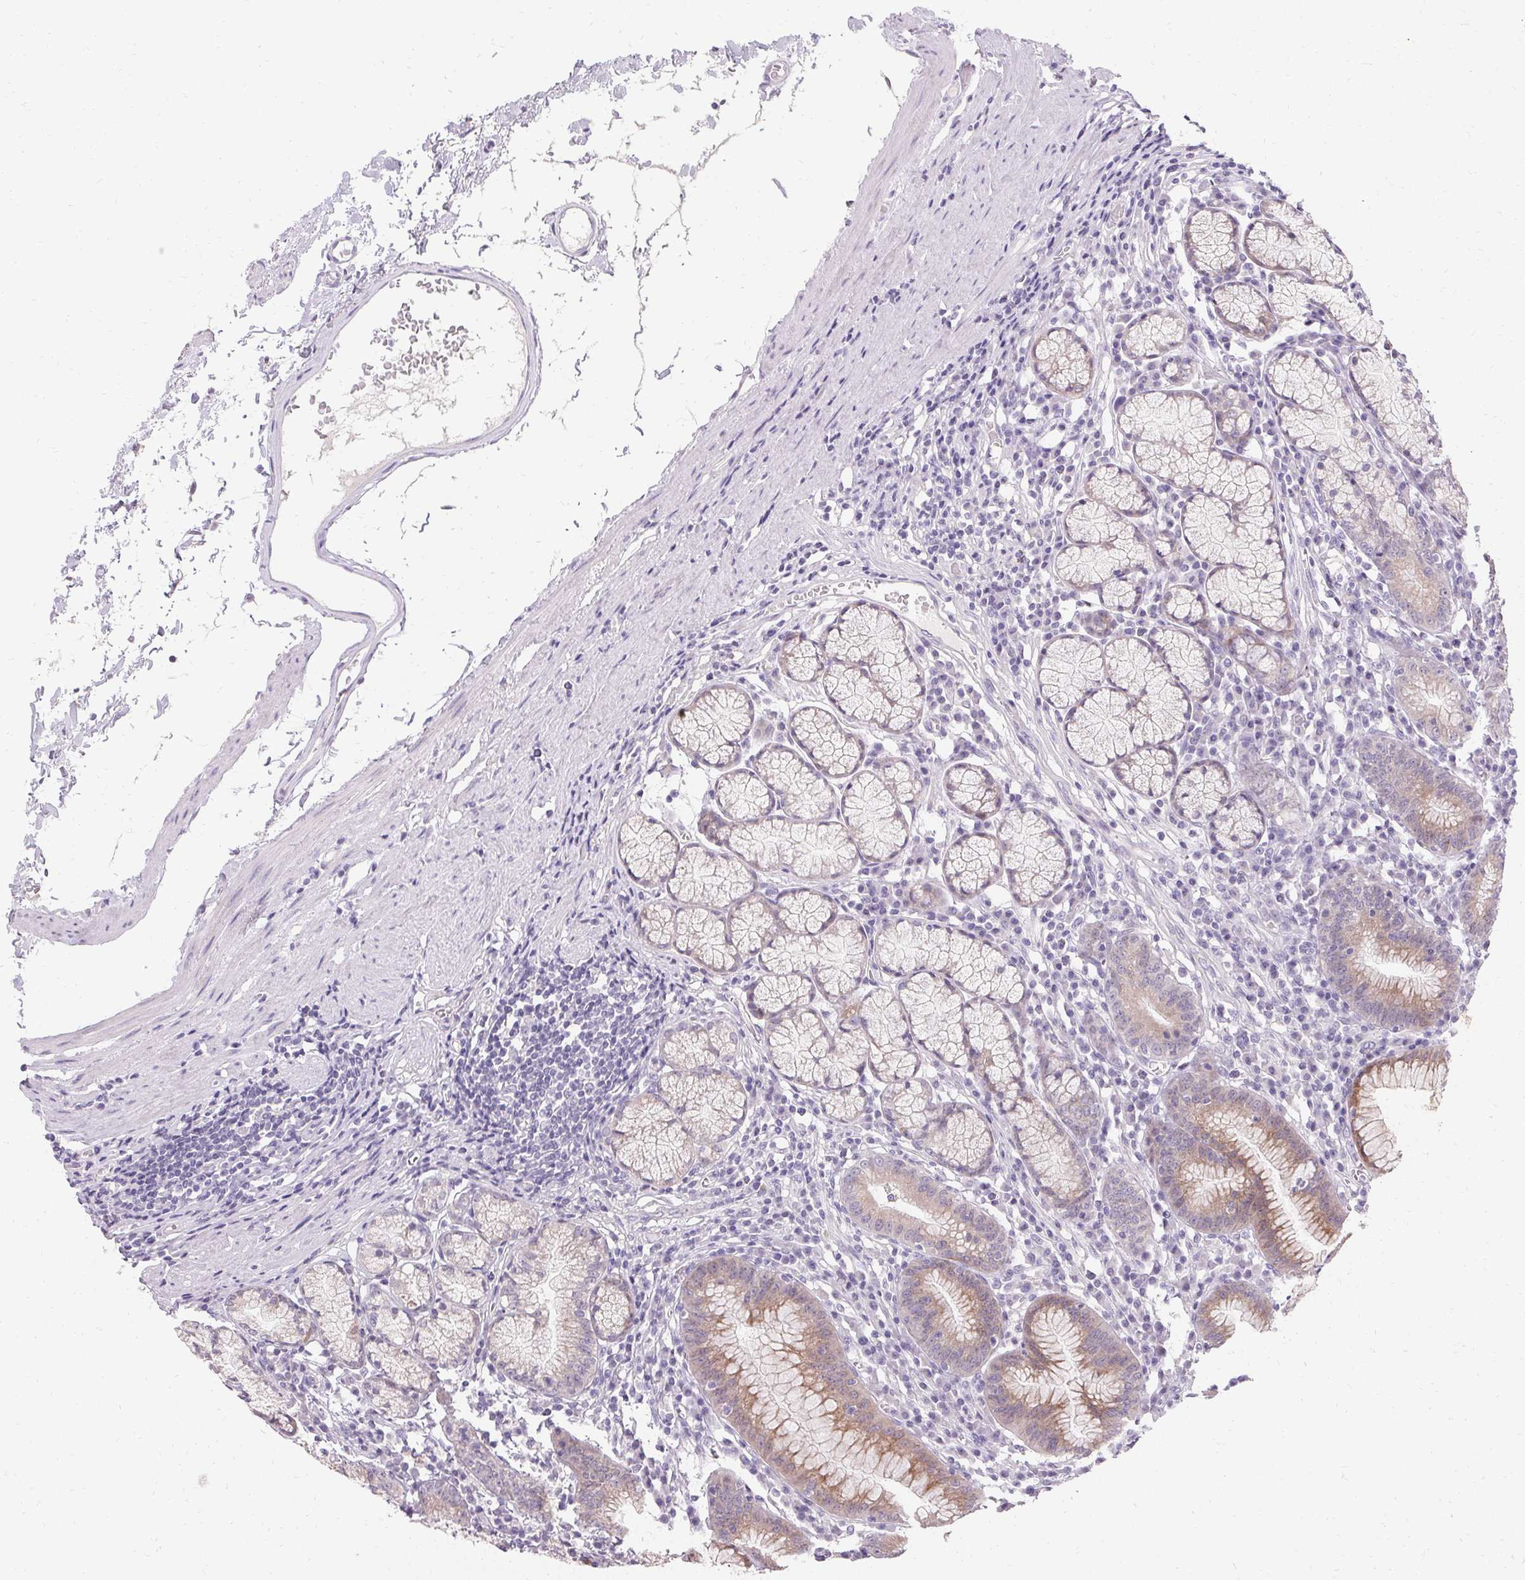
{"staining": {"intensity": "moderate", "quantity": "<25%", "location": "cytoplasmic/membranous"}, "tissue": "stomach", "cell_type": "Glandular cells", "image_type": "normal", "snomed": [{"axis": "morphology", "description": "Normal tissue, NOS"}, {"axis": "topography", "description": "Stomach"}], "caption": "A high-resolution histopathology image shows IHC staining of unremarkable stomach, which reveals moderate cytoplasmic/membranous expression in about <25% of glandular cells. The protein of interest is stained brown, and the nuclei are stained in blue (DAB IHC with brightfield microscopy, high magnification).", "gene": "HSD17B3", "patient": {"sex": "male", "age": 55}}